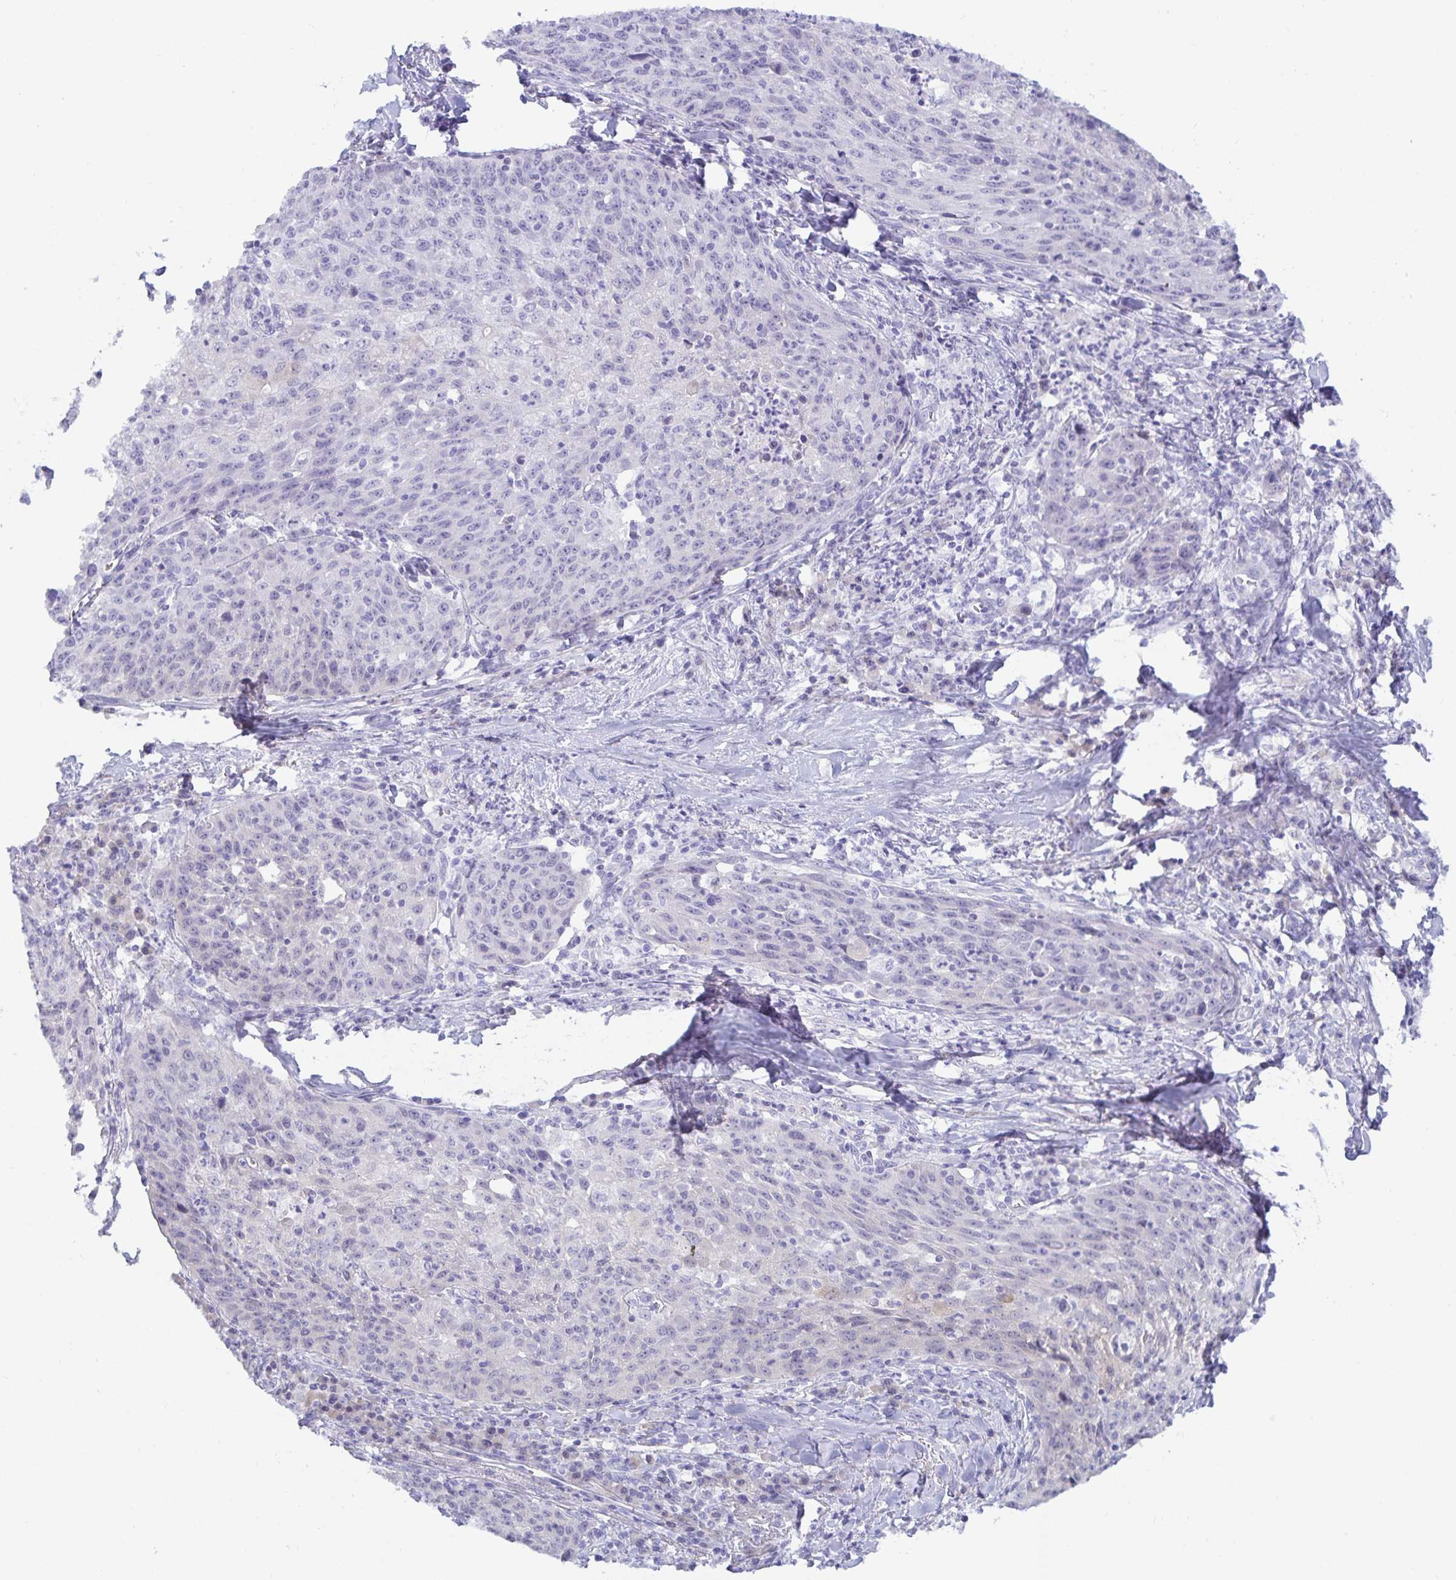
{"staining": {"intensity": "negative", "quantity": "none", "location": "none"}, "tissue": "lung cancer", "cell_type": "Tumor cells", "image_type": "cancer", "snomed": [{"axis": "morphology", "description": "Squamous cell carcinoma, NOS"}, {"axis": "morphology", "description": "Squamous cell carcinoma, metastatic, NOS"}, {"axis": "topography", "description": "Bronchus"}, {"axis": "topography", "description": "Lung"}], "caption": "High magnification brightfield microscopy of lung cancer (metastatic squamous cell carcinoma) stained with DAB (brown) and counterstained with hematoxylin (blue): tumor cells show no significant positivity.", "gene": "MON2", "patient": {"sex": "male", "age": 62}}